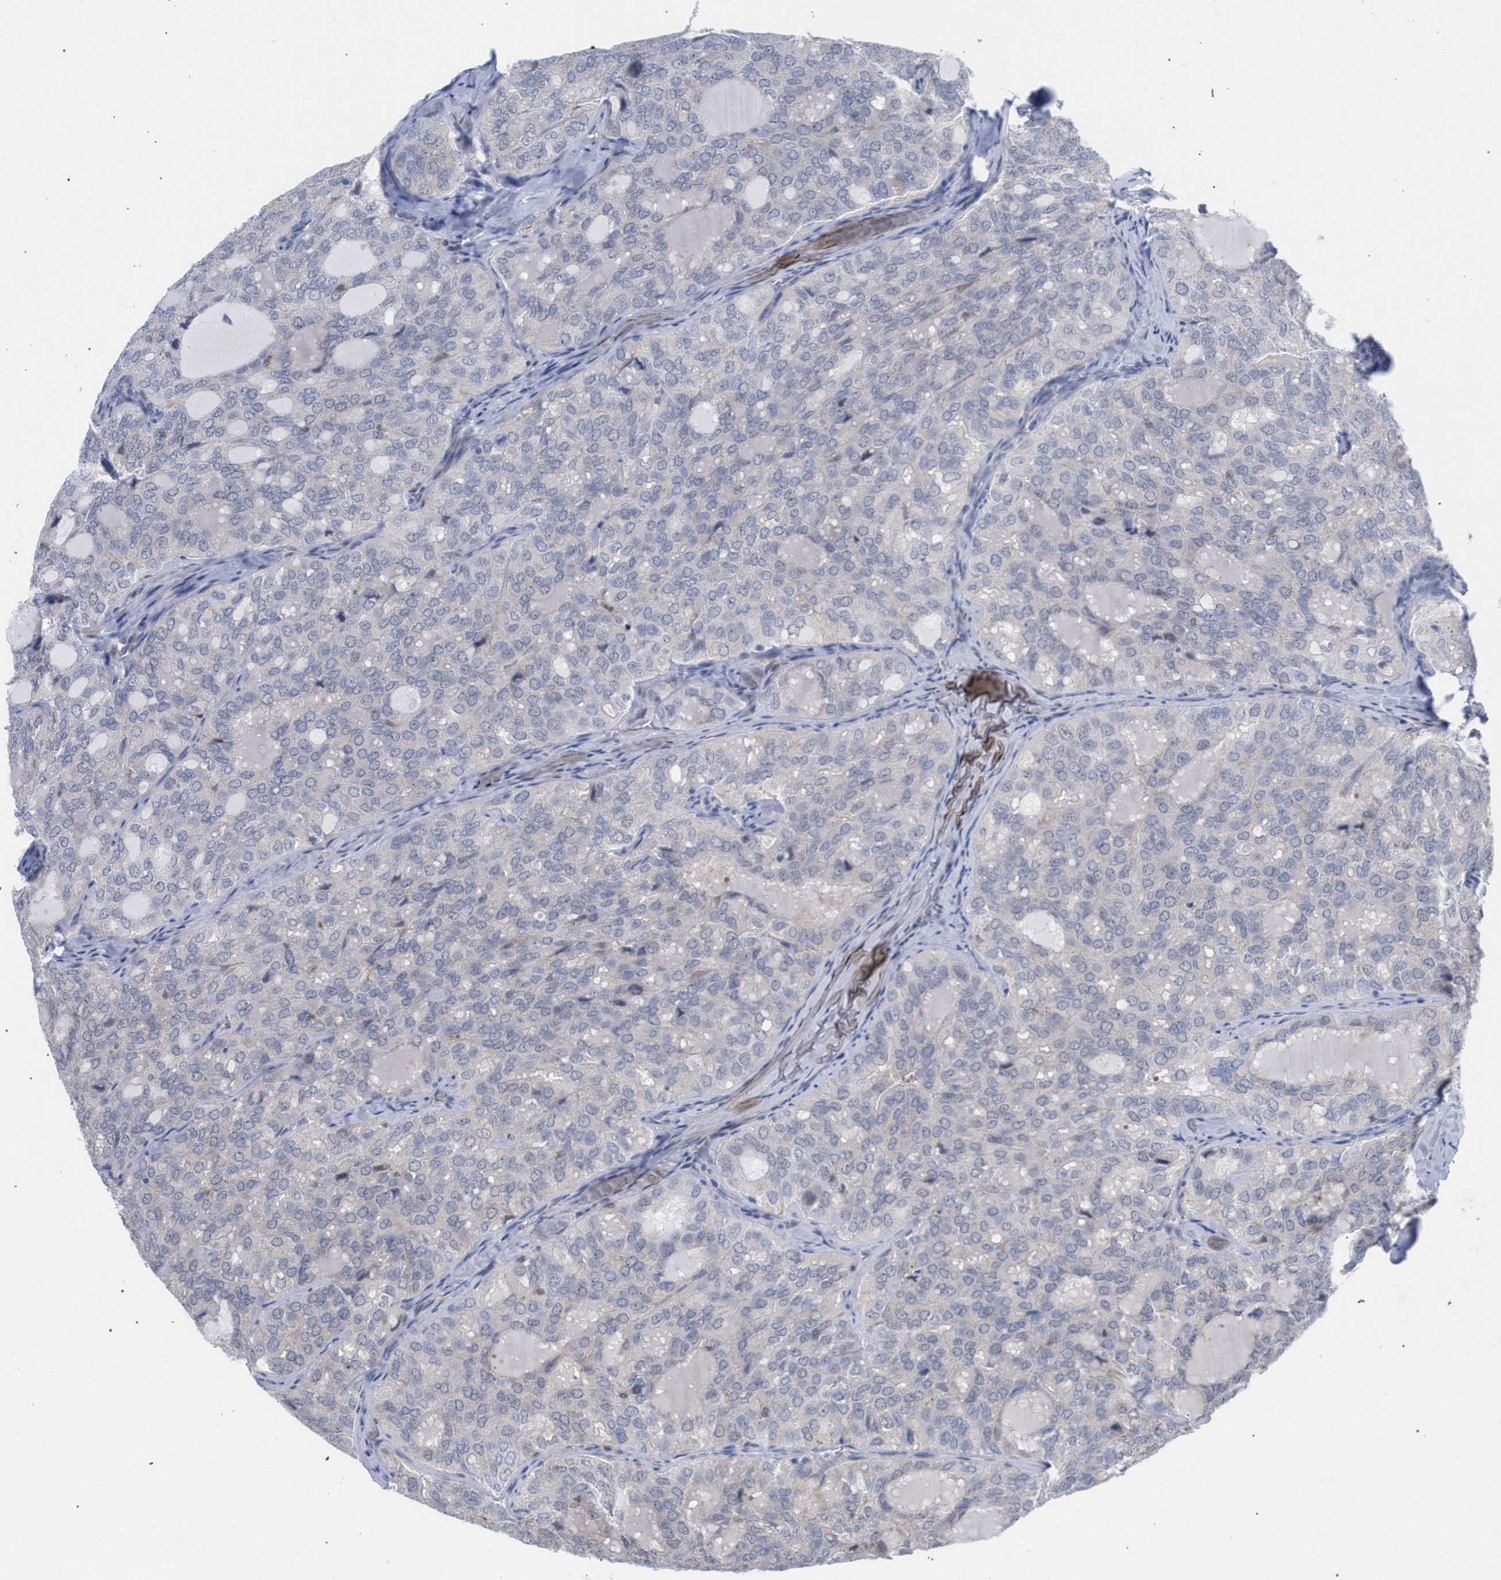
{"staining": {"intensity": "negative", "quantity": "none", "location": "none"}, "tissue": "thyroid cancer", "cell_type": "Tumor cells", "image_type": "cancer", "snomed": [{"axis": "morphology", "description": "Follicular adenoma carcinoma, NOS"}, {"axis": "topography", "description": "Thyroid gland"}], "caption": "High power microscopy image of an immunohistochemistry (IHC) histopathology image of thyroid cancer, revealing no significant staining in tumor cells.", "gene": "FHOD3", "patient": {"sex": "male", "age": 75}}